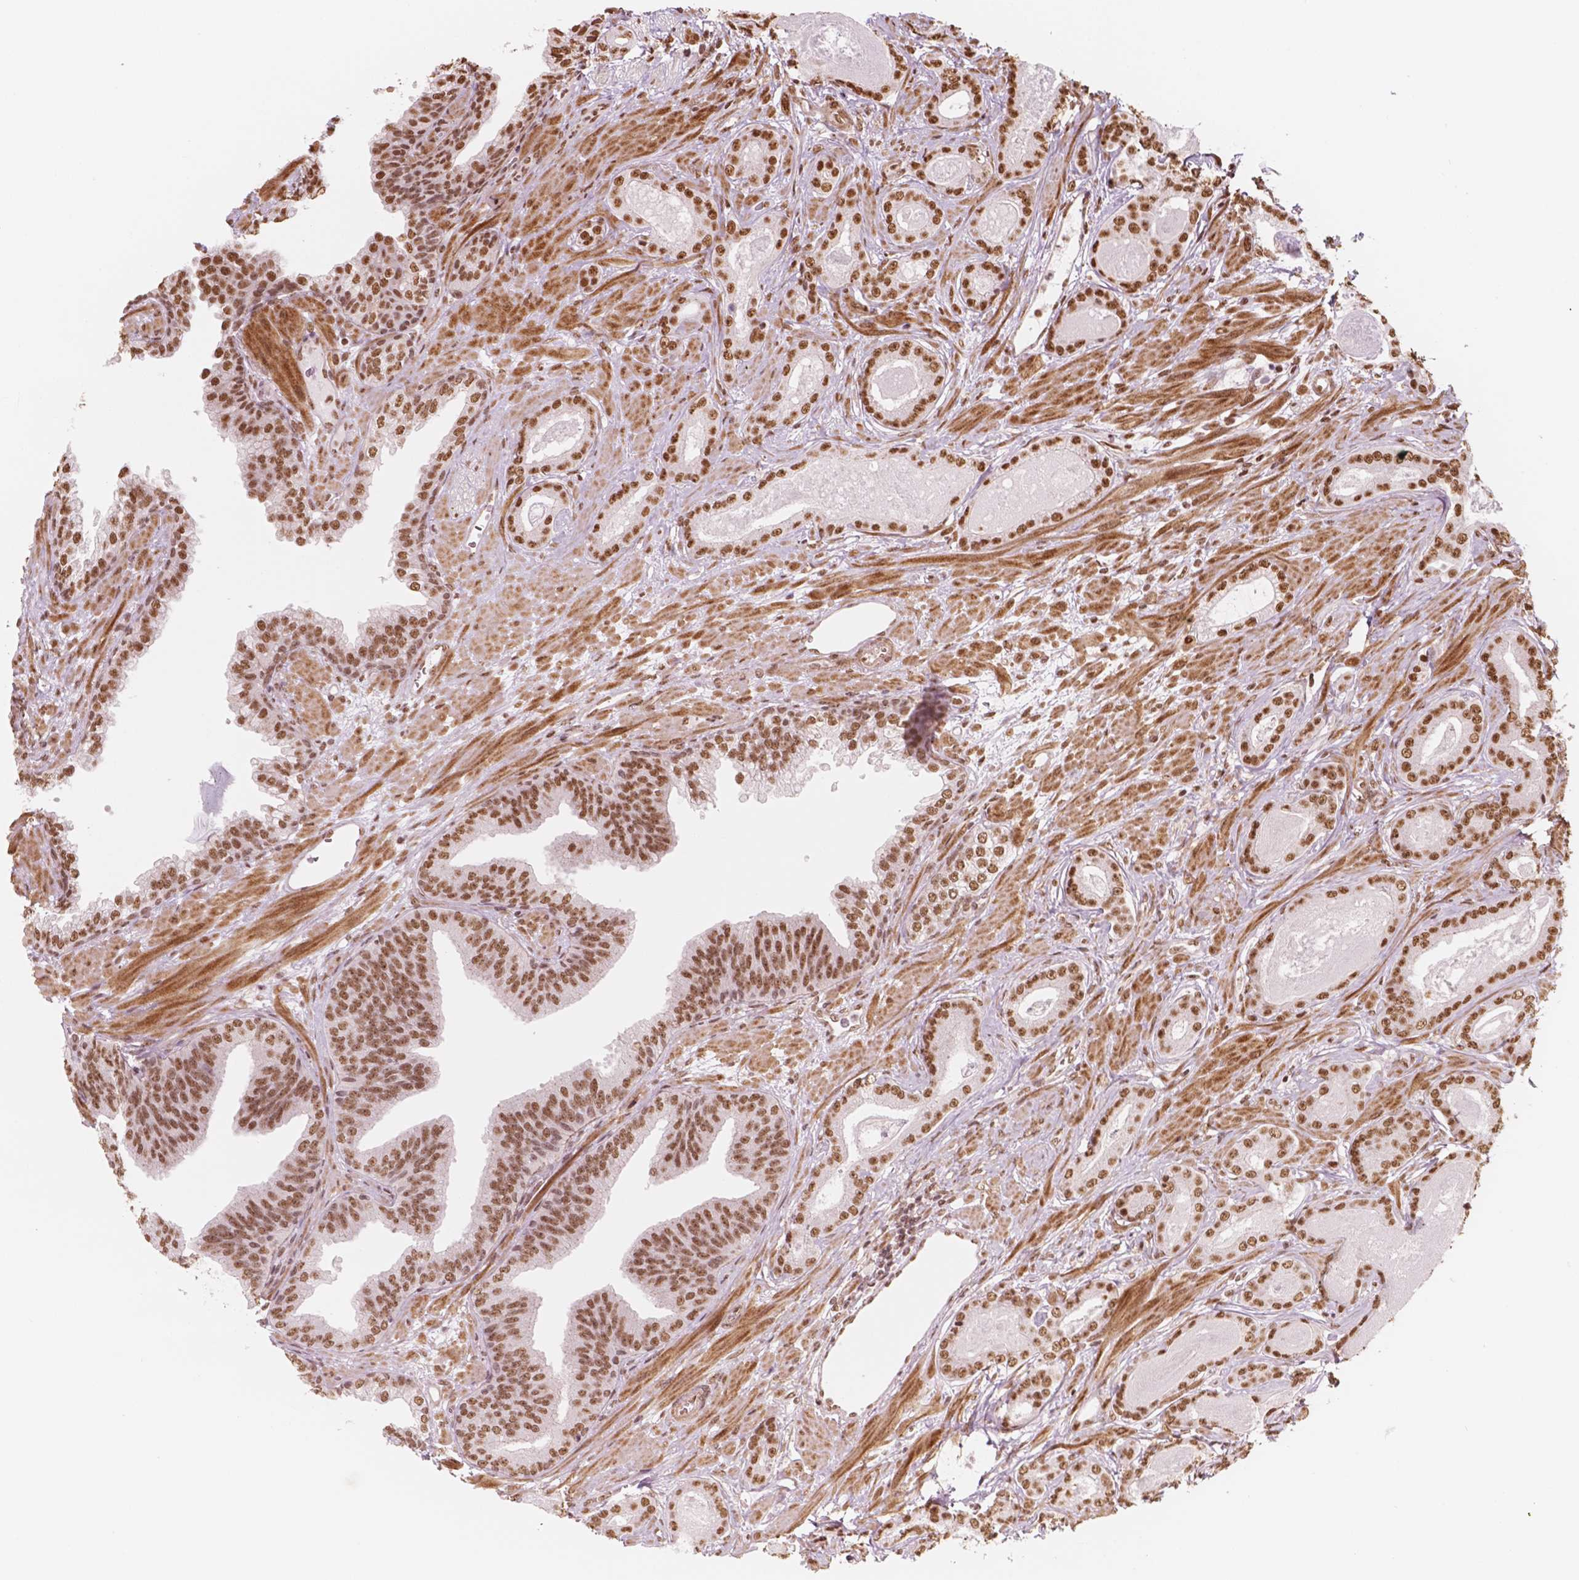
{"staining": {"intensity": "moderate", "quantity": ">75%", "location": "nuclear"}, "tissue": "prostate cancer", "cell_type": "Tumor cells", "image_type": "cancer", "snomed": [{"axis": "morphology", "description": "Adenocarcinoma, Low grade"}, {"axis": "topography", "description": "Prostate"}], "caption": "Brown immunohistochemical staining in prostate low-grade adenocarcinoma demonstrates moderate nuclear staining in about >75% of tumor cells.", "gene": "GTF3C5", "patient": {"sex": "male", "age": 61}}